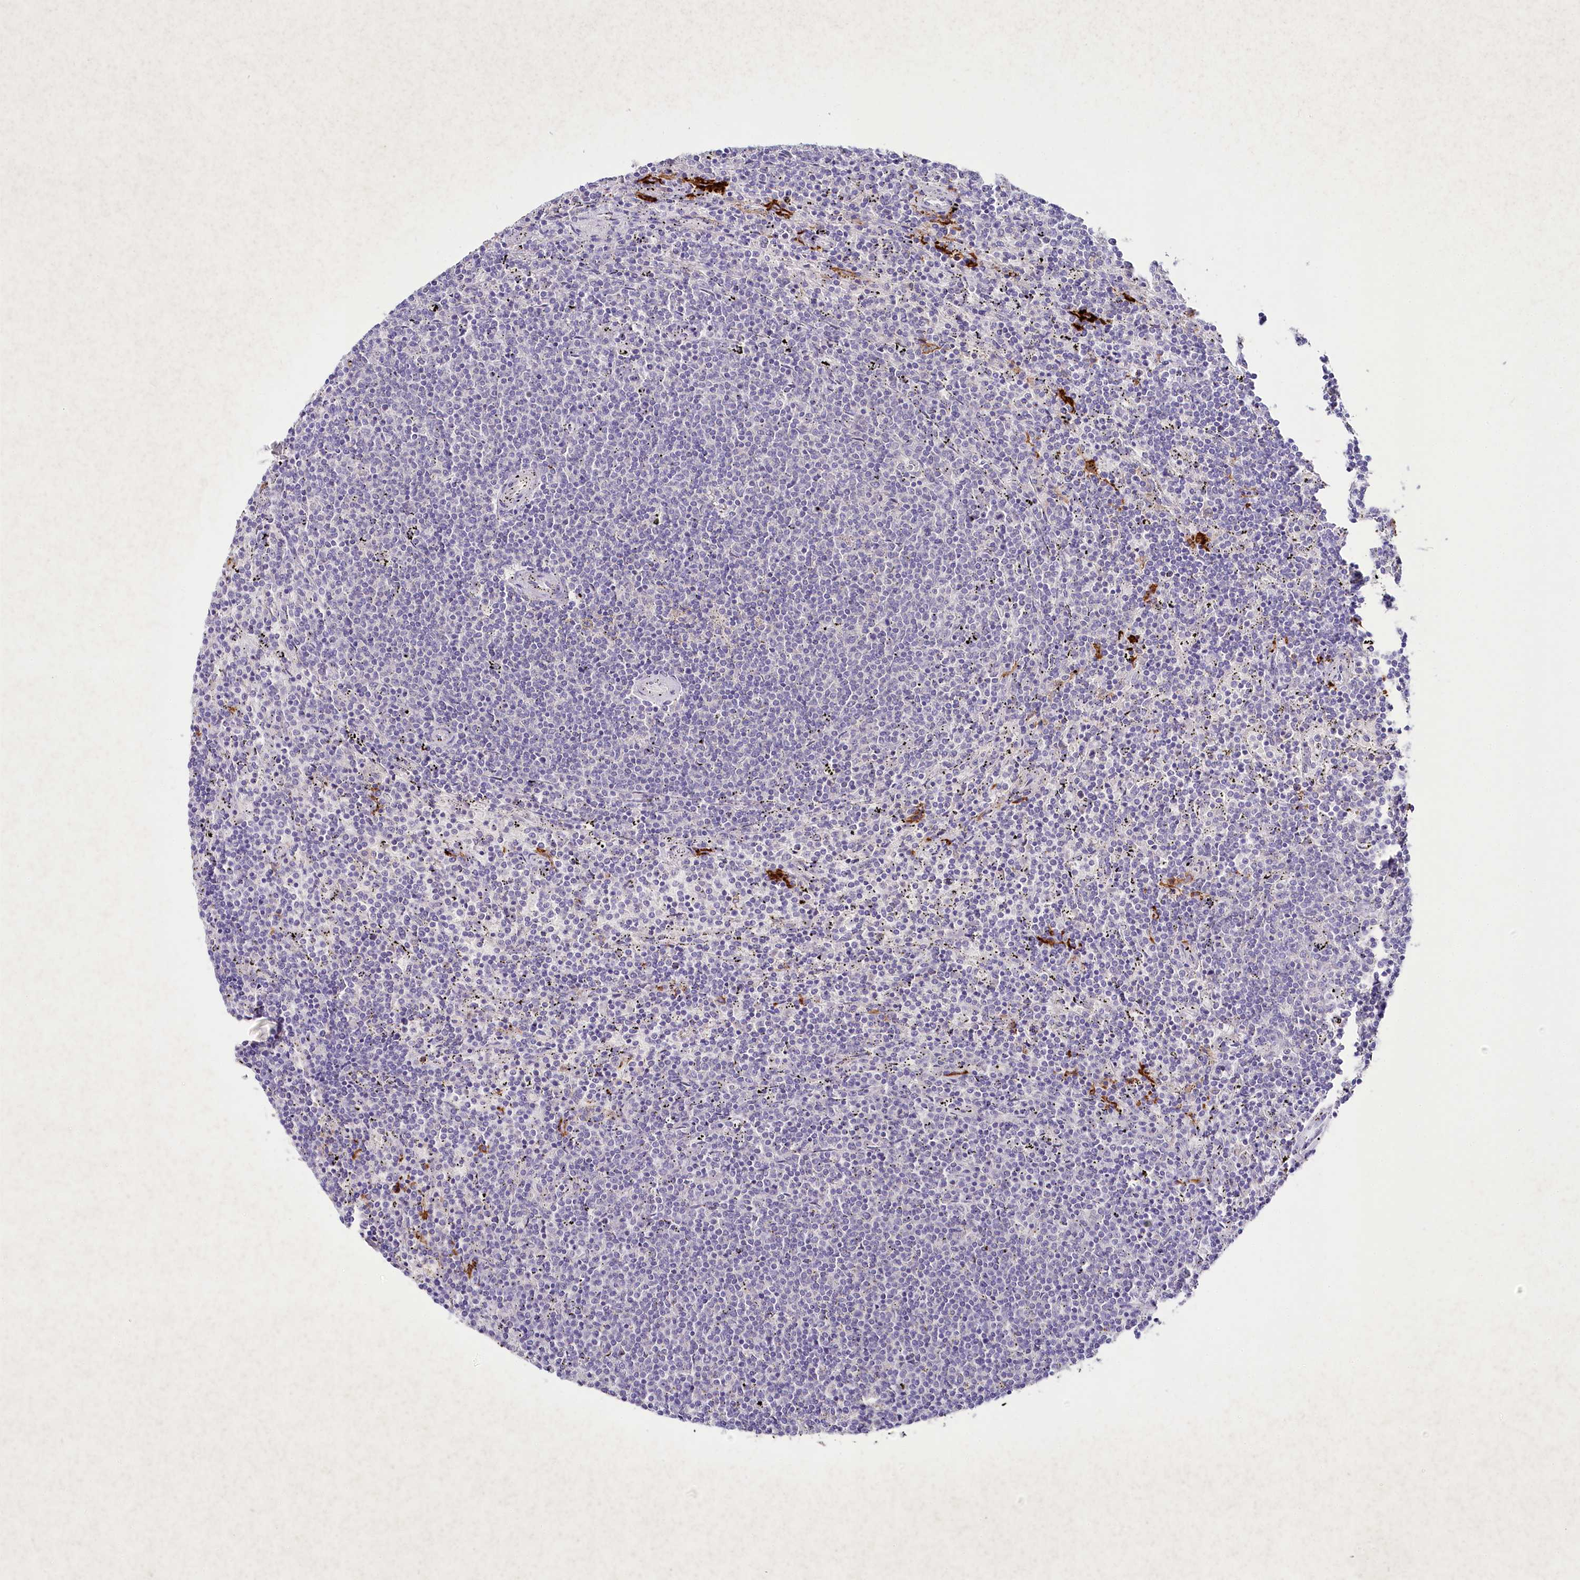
{"staining": {"intensity": "negative", "quantity": "none", "location": "none"}, "tissue": "lymphoma", "cell_type": "Tumor cells", "image_type": "cancer", "snomed": [{"axis": "morphology", "description": "Malignant lymphoma, non-Hodgkin's type, Low grade"}, {"axis": "topography", "description": "Spleen"}], "caption": "Micrograph shows no protein positivity in tumor cells of malignant lymphoma, non-Hodgkin's type (low-grade) tissue.", "gene": "CLEC4M", "patient": {"sex": "female", "age": 50}}